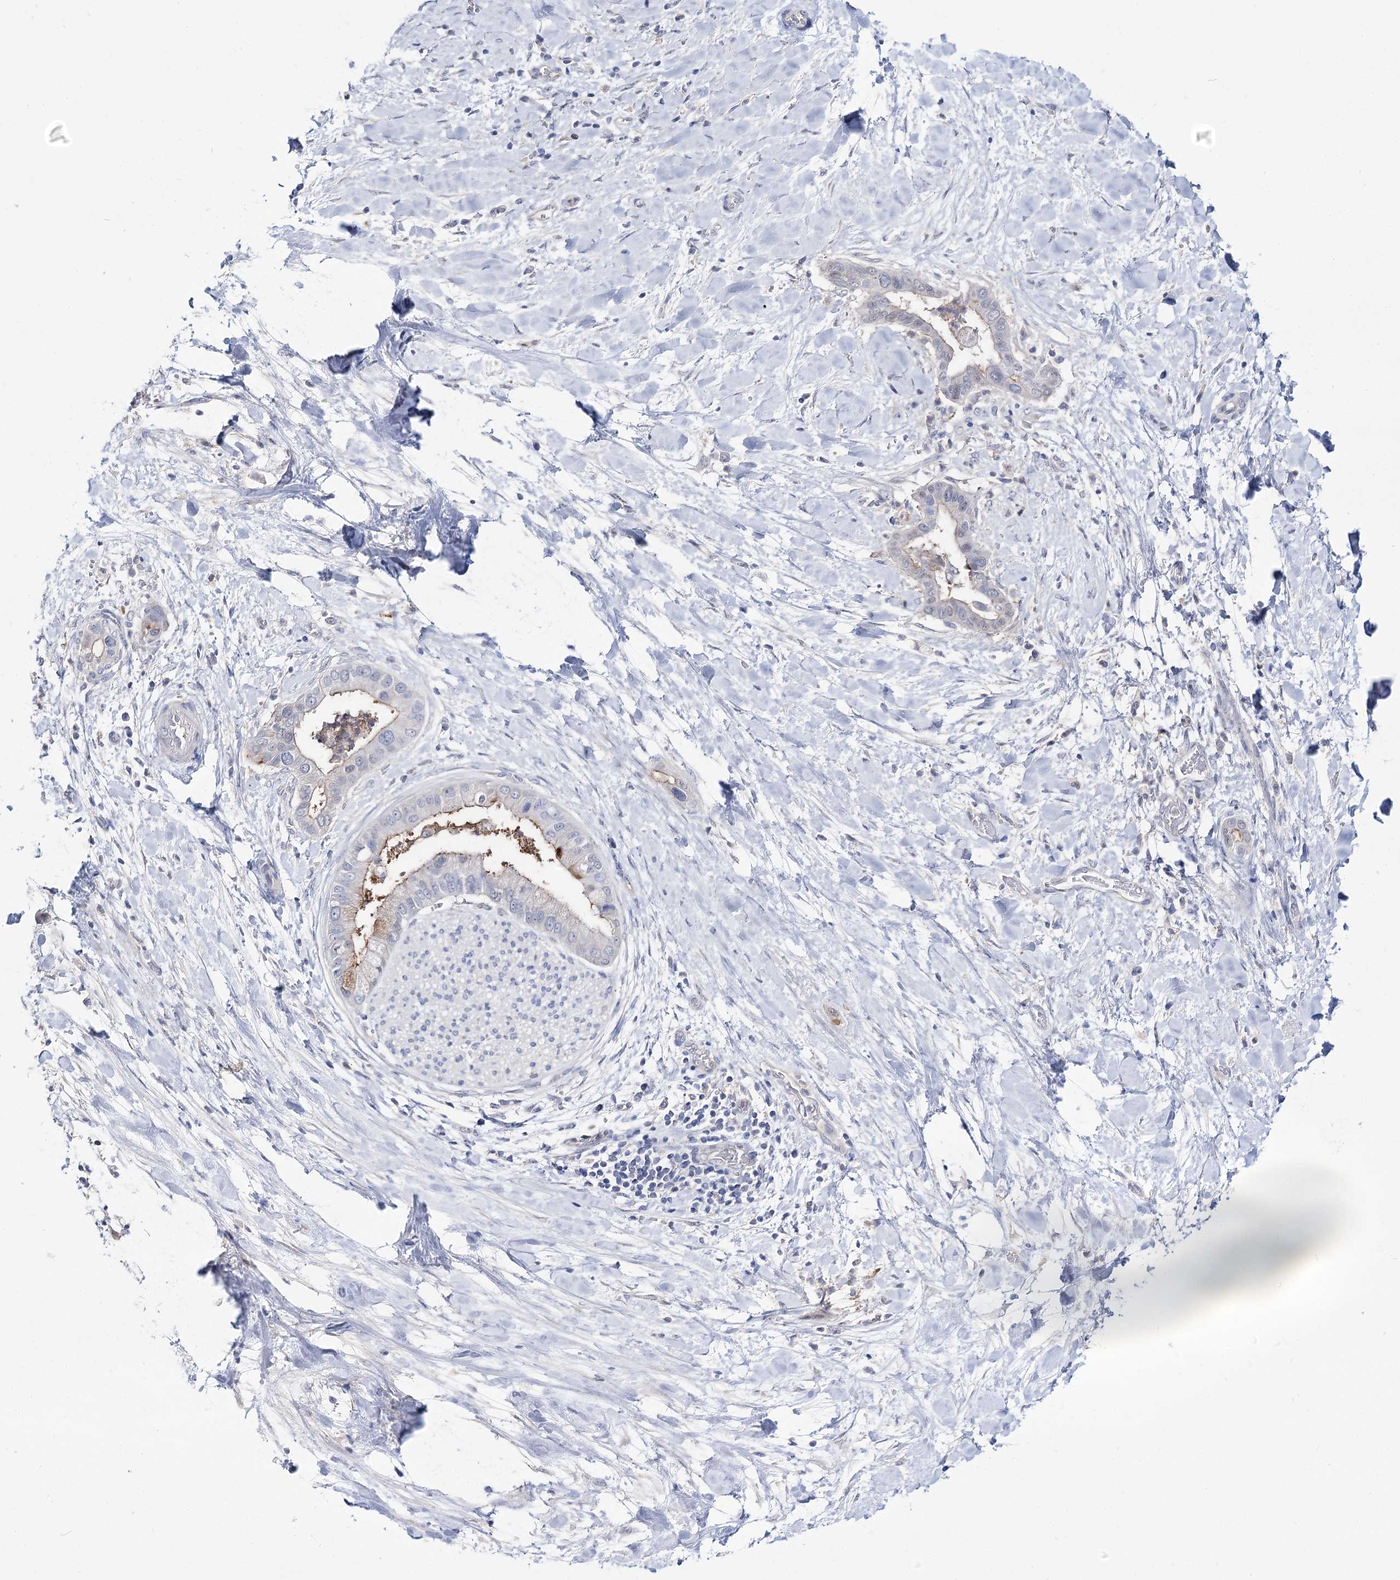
{"staining": {"intensity": "negative", "quantity": "none", "location": "none"}, "tissue": "liver cancer", "cell_type": "Tumor cells", "image_type": "cancer", "snomed": [{"axis": "morphology", "description": "Cholangiocarcinoma"}, {"axis": "topography", "description": "Liver"}], "caption": "Tumor cells show no significant protein positivity in cholangiocarcinoma (liver).", "gene": "UGP2", "patient": {"sex": "female", "age": 54}}